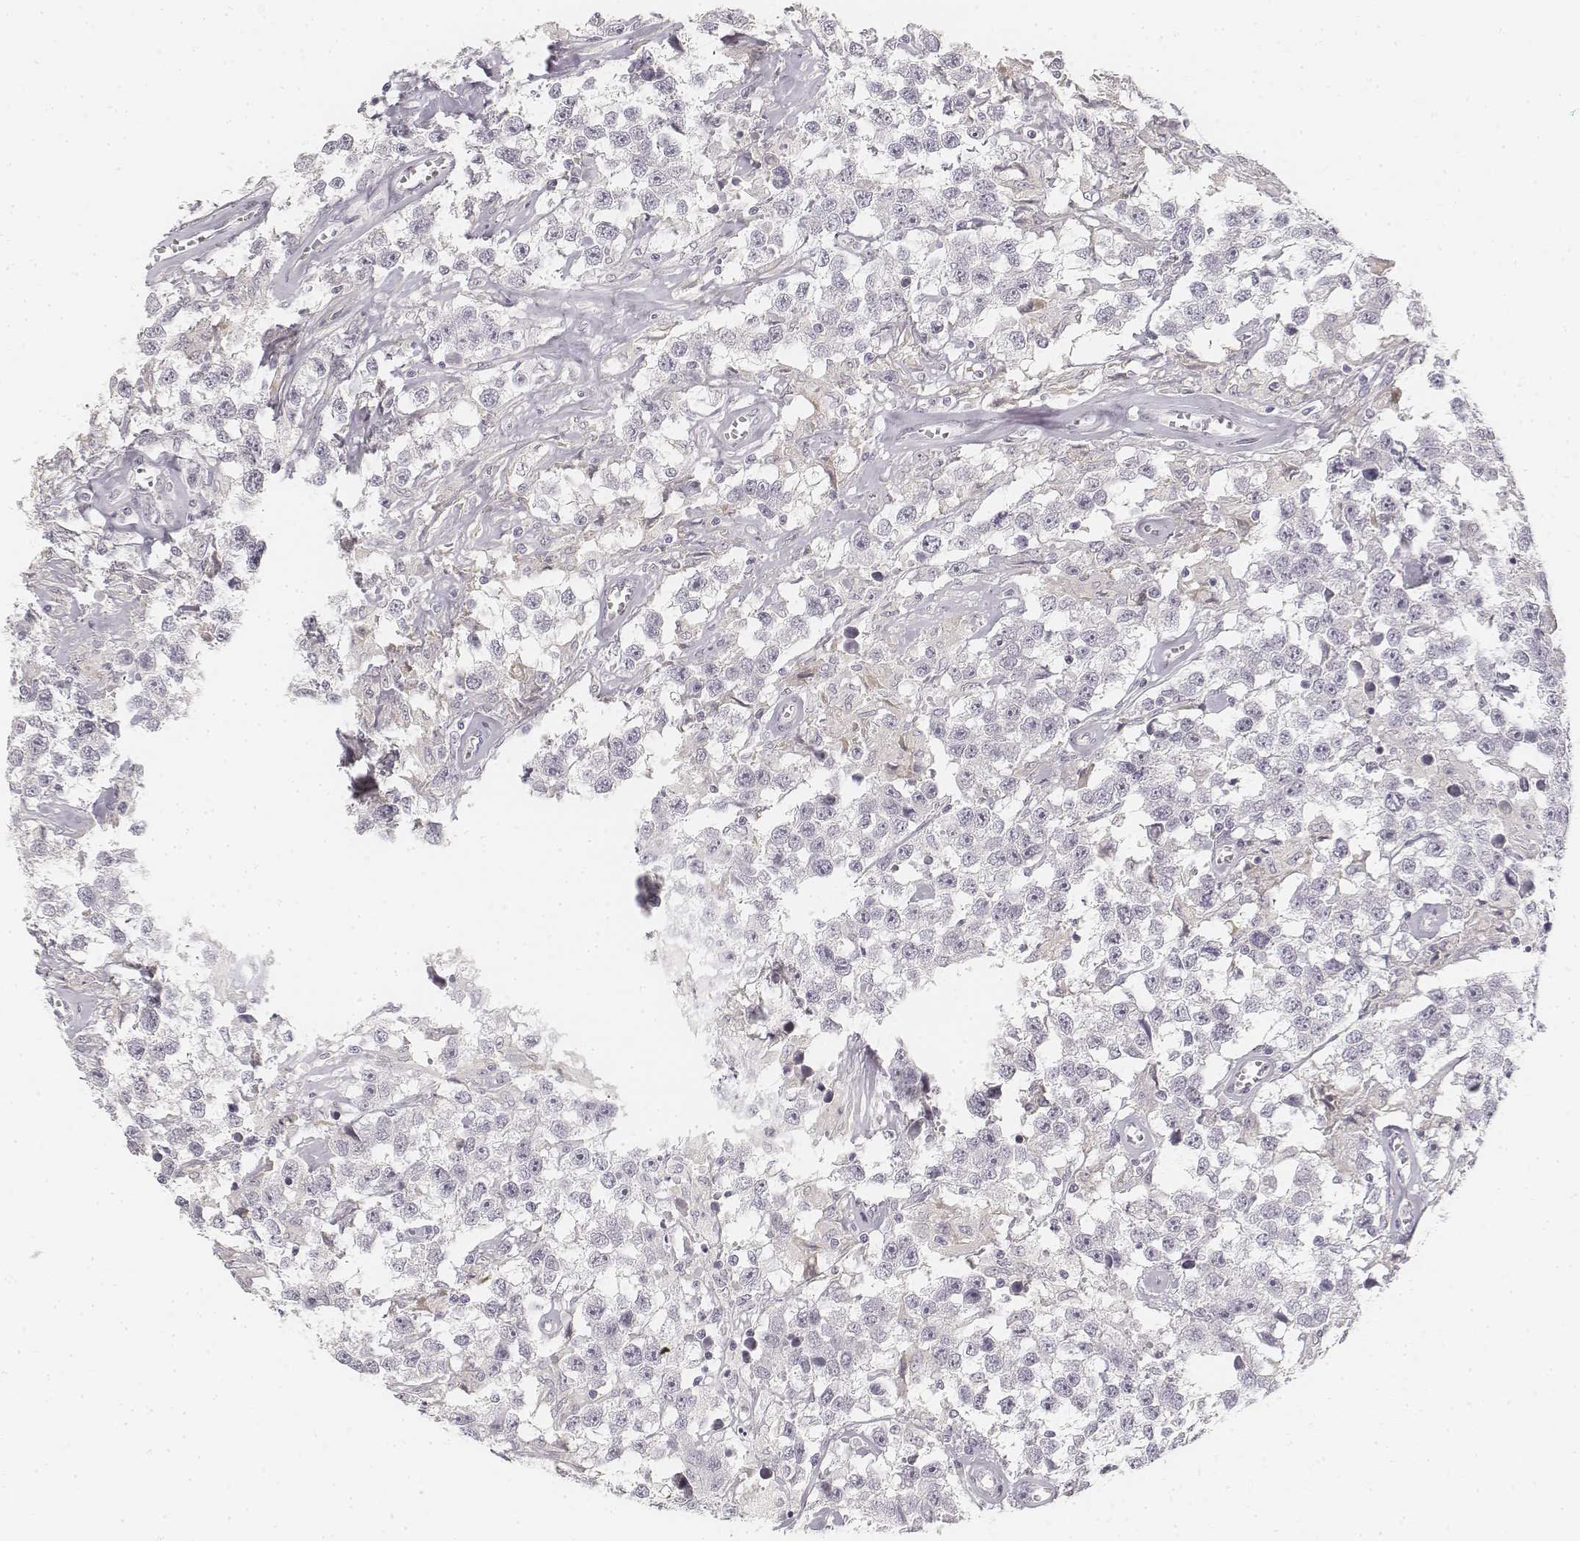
{"staining": {"intensity": "negative", "quantity": "none", "location": "none"}, "tissue": "testis cancer", "cell_type": "Tumor cells", "image_type": "cancer", "snomed": [{"axis": "morphology", "description": "Seminoma, NOS"}, {"axis": "topography", "description": "Testis"}], "caption": "A high-resolution image shows IHC staining of testis cancer, which displays no significant positivity in tumor cells.", "gene": "DSG4", "patient": {"sex": "male", "age": 43}}